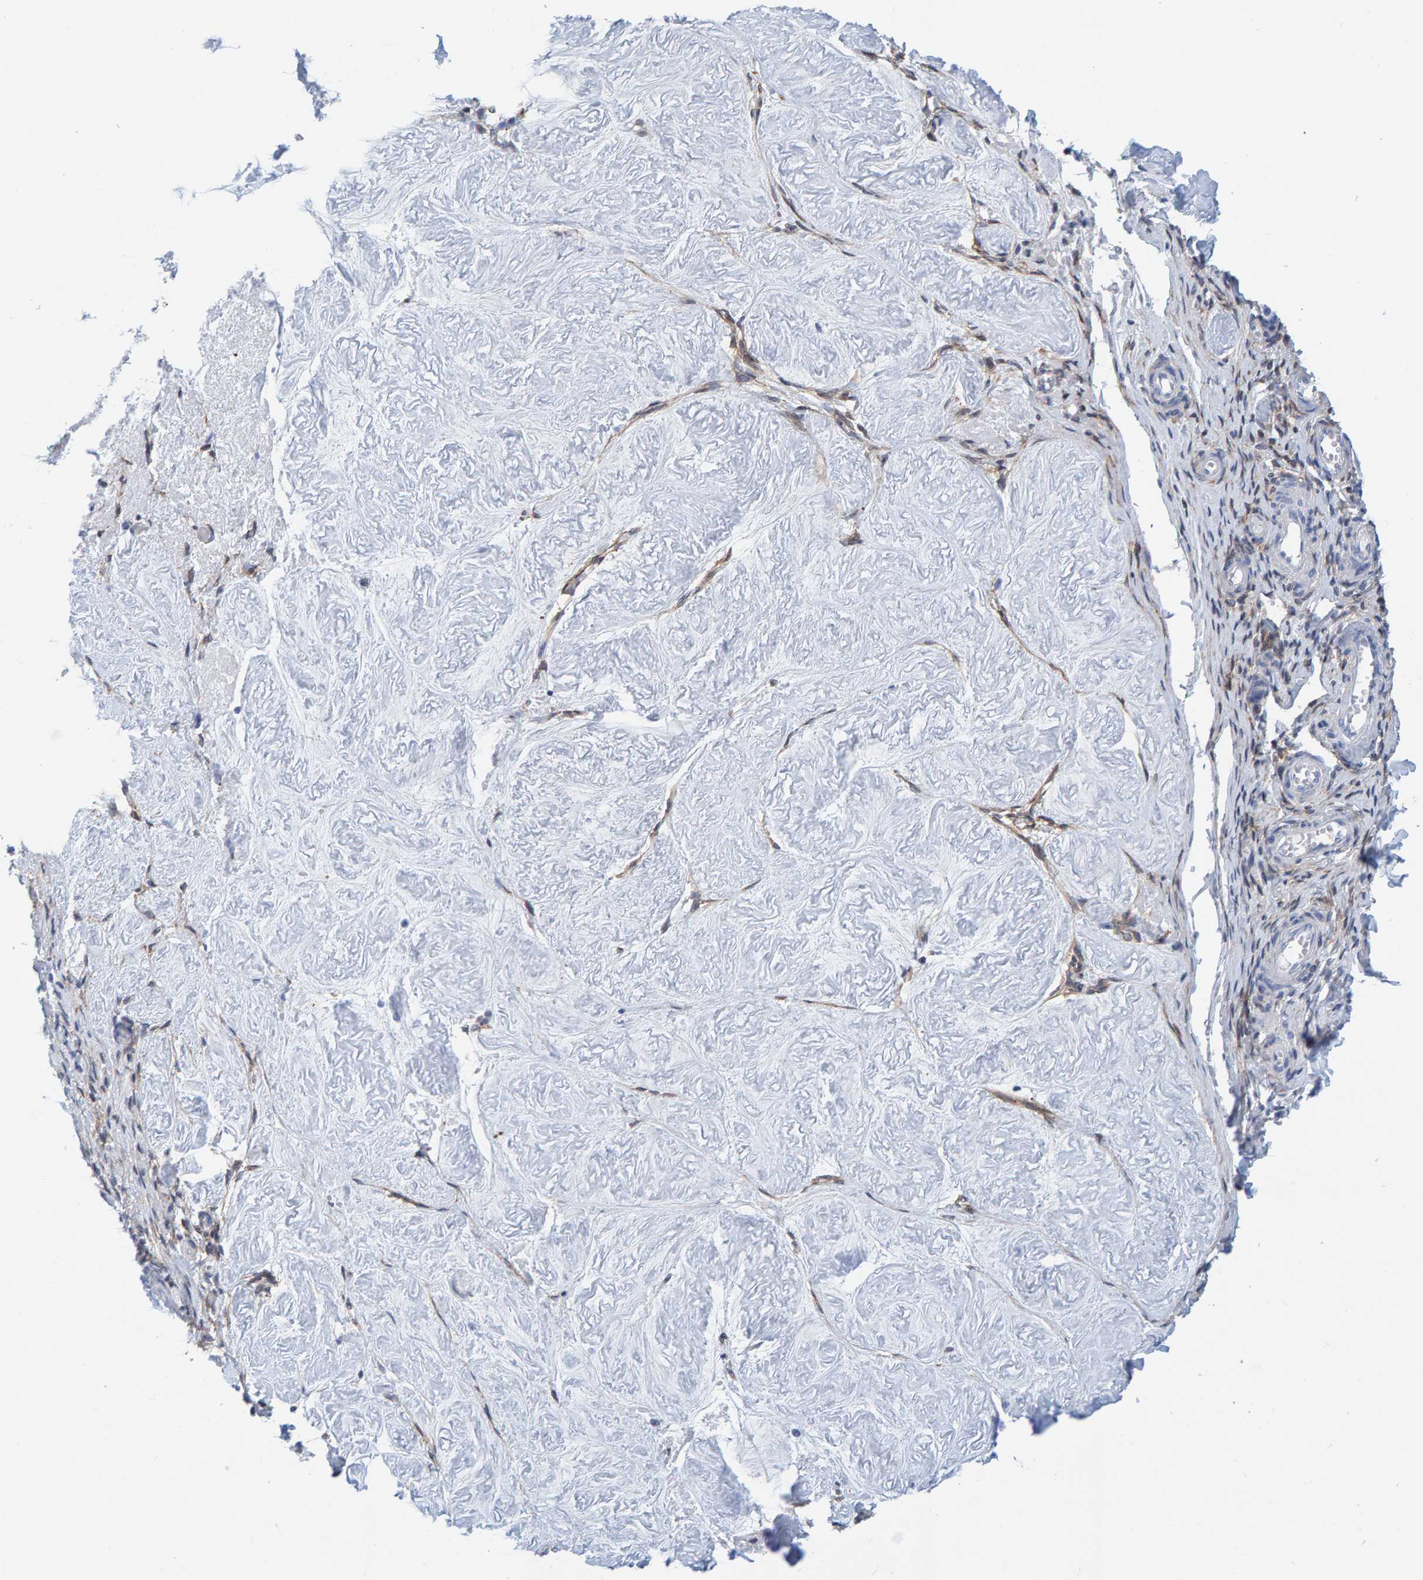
{"staining": {"intensity": "negative", "quantity": "none", "location": "none"}, "tissue": "adipose tissue", "cell_type": "Adipocytes", "image_type": "normal", "snomed": [{"axis": "morphology", "description": "Normal tissue, NOS"}, {"axis": "topography", "description": "Vascular tissue"}, {"axis": "topography", "description": "Fallopian tube"}, {"axis": "topography", "description": "Ovary"}], "caption": "Unremarkable adipose tissue was stained to show a protein in brown. There is no significant positivity in adipocytes. Nuclei are stained in blue.", "gene": "KLHL11", "patient": {"sex": "female", "age": 67}}